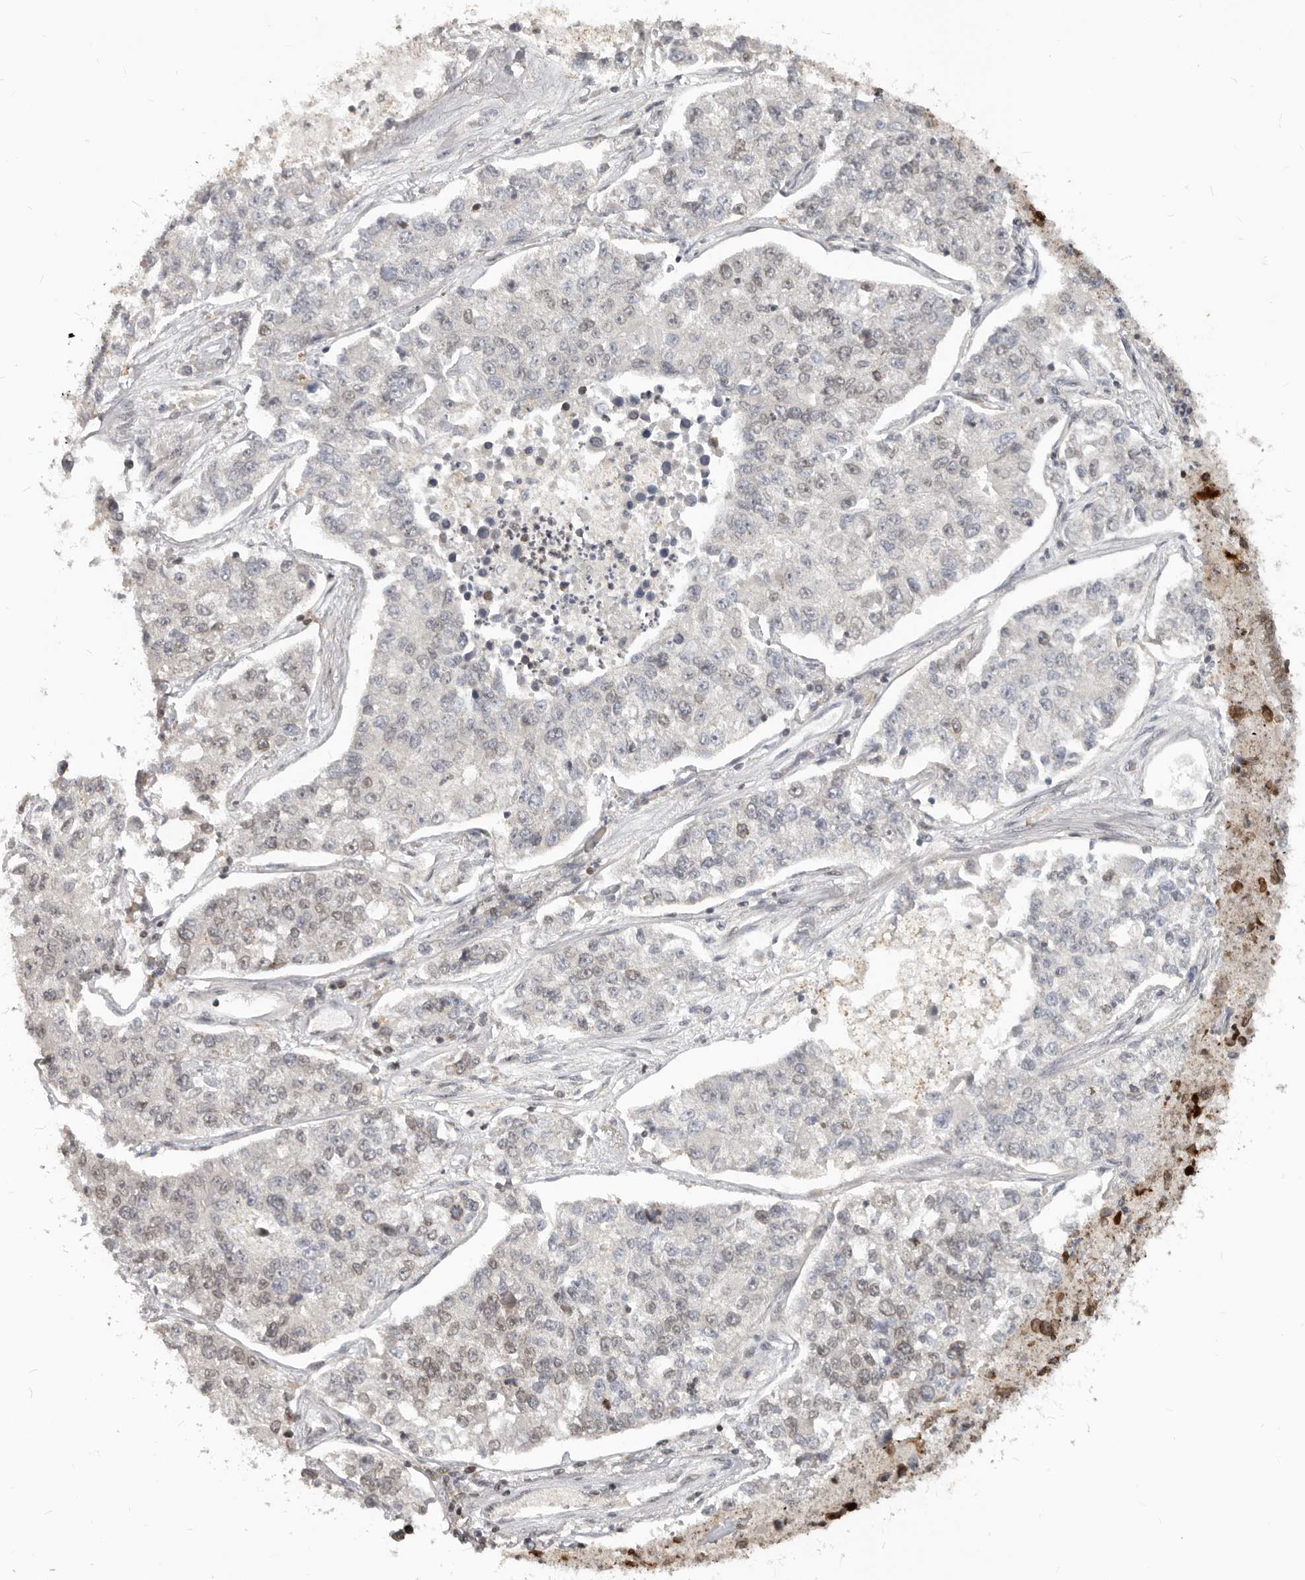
{"staining": {"intensity": "moderate", "quantity": "25%-75%", "location": "cytoplasmic/membranous,nuclear"}, "tissue": "lung cancer", "cell_type": "Tumor cells", "image_type": "cancer", "snomed": [{"axis": "morphology", "description": "Adenocarcinoma, NOS"}, {"axis": "topography", "description": "Lung"}], "caption": "Immunohistochemical staining of lung cancer exhibits medium levels of moderate cytoplasmic/membranous and nuclear expression in approximately 25%-75% of tumor cells.", "gene": "NUP153", "patient": {"sex": "male", "age": 49}}